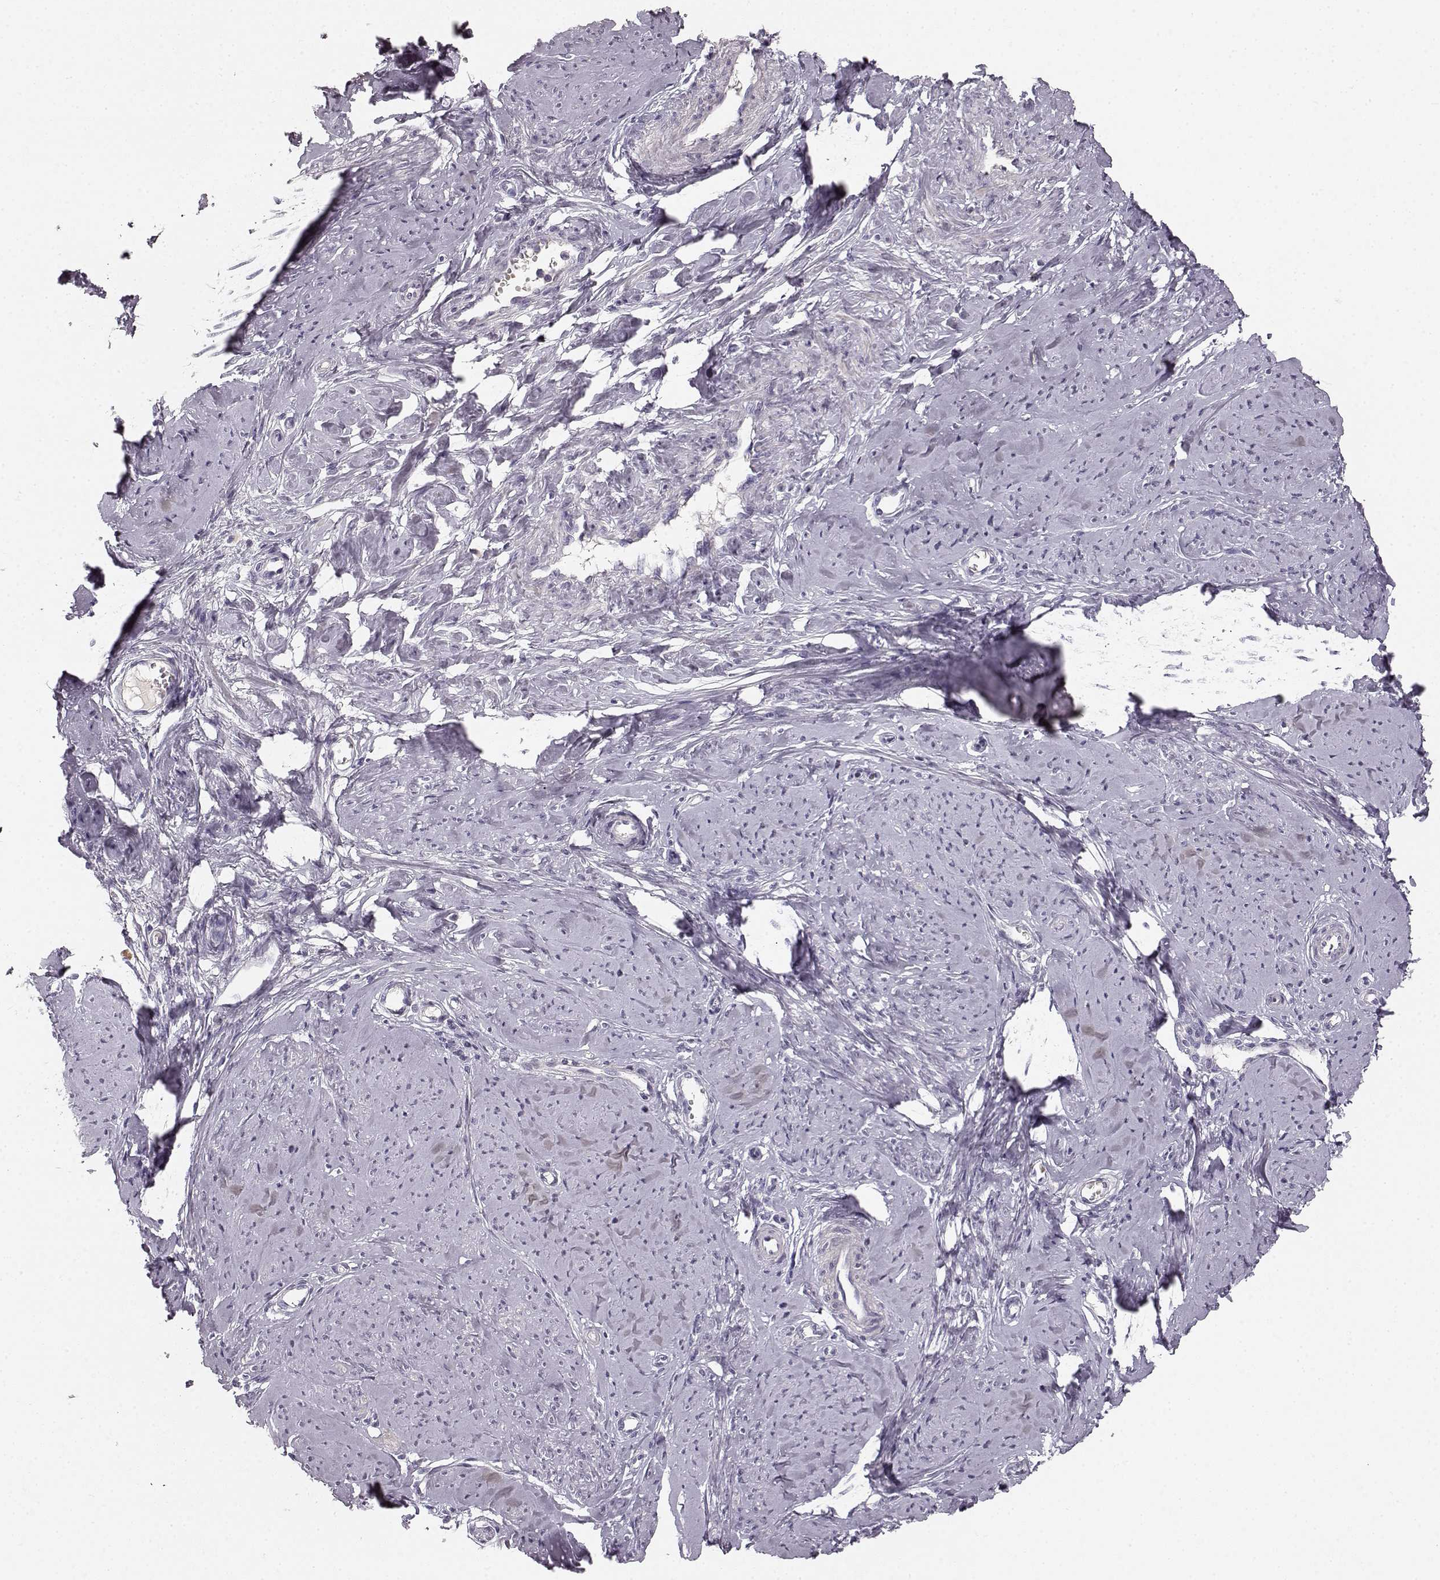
{"staining": {"intensity": "negative", "quantity": "none", "location": "none"}, "tissue": "smooth muscle", "cell_type": "Smooth muscle cells", "image_type": "normal", "snomed": [{"axis": "morphology", "description": "Normal tissue, NOS"}, {"axis": "topography", "description": "Smooth muscle"}], "caption": "High magnification brightfield microscopy of normal smooth muscle stained with DAB (3,3'-diaminobenzidine) (brown) and counterstained with hematoxylin (blue): smooth muscle cells show no significant positivity.", "gene": "KIAA0319", "patient": {"sex": "female", "age": 48}}